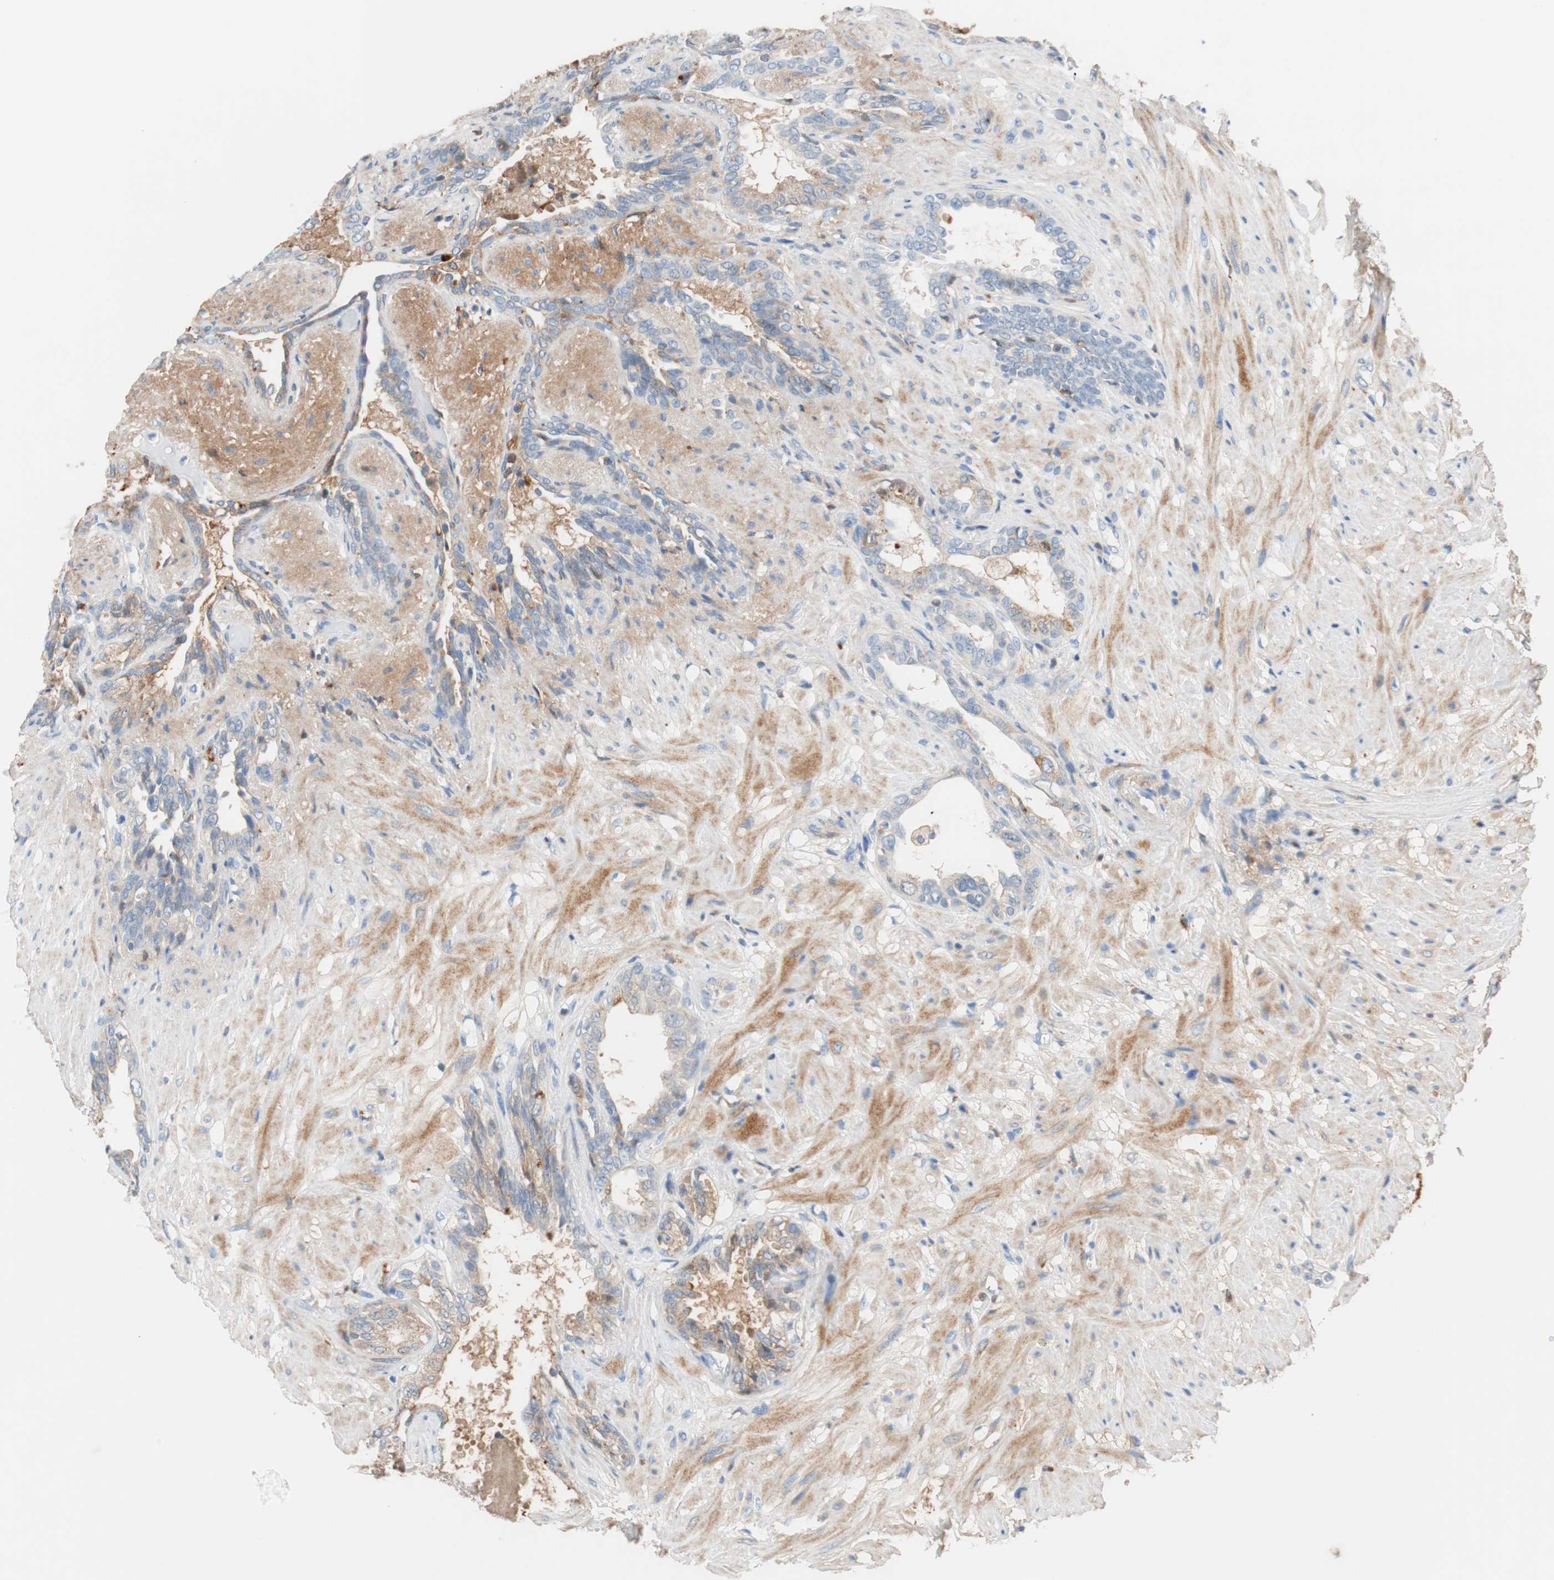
{"staining": {"intensity": "negative", "quantity": "none", "location": "none"}, "tissue": "seminal vesicle", "cell_type": "Glandular cells", "image_type": "normal", "snomed": [{"axis": "morphology", "description": "Normal tissue, NOS"}, {"axis": "topography", "description": "Seminal veicle"}], "caption": "High magnification brightfield microscopy of unremarkable seminal vesicle stained with DAB (brown) and counterstained with hematoxylin (blue): glandular cells show no significant positivity.", "gene": "RBP4", "patient": {"sex": "male", "age": 61}}